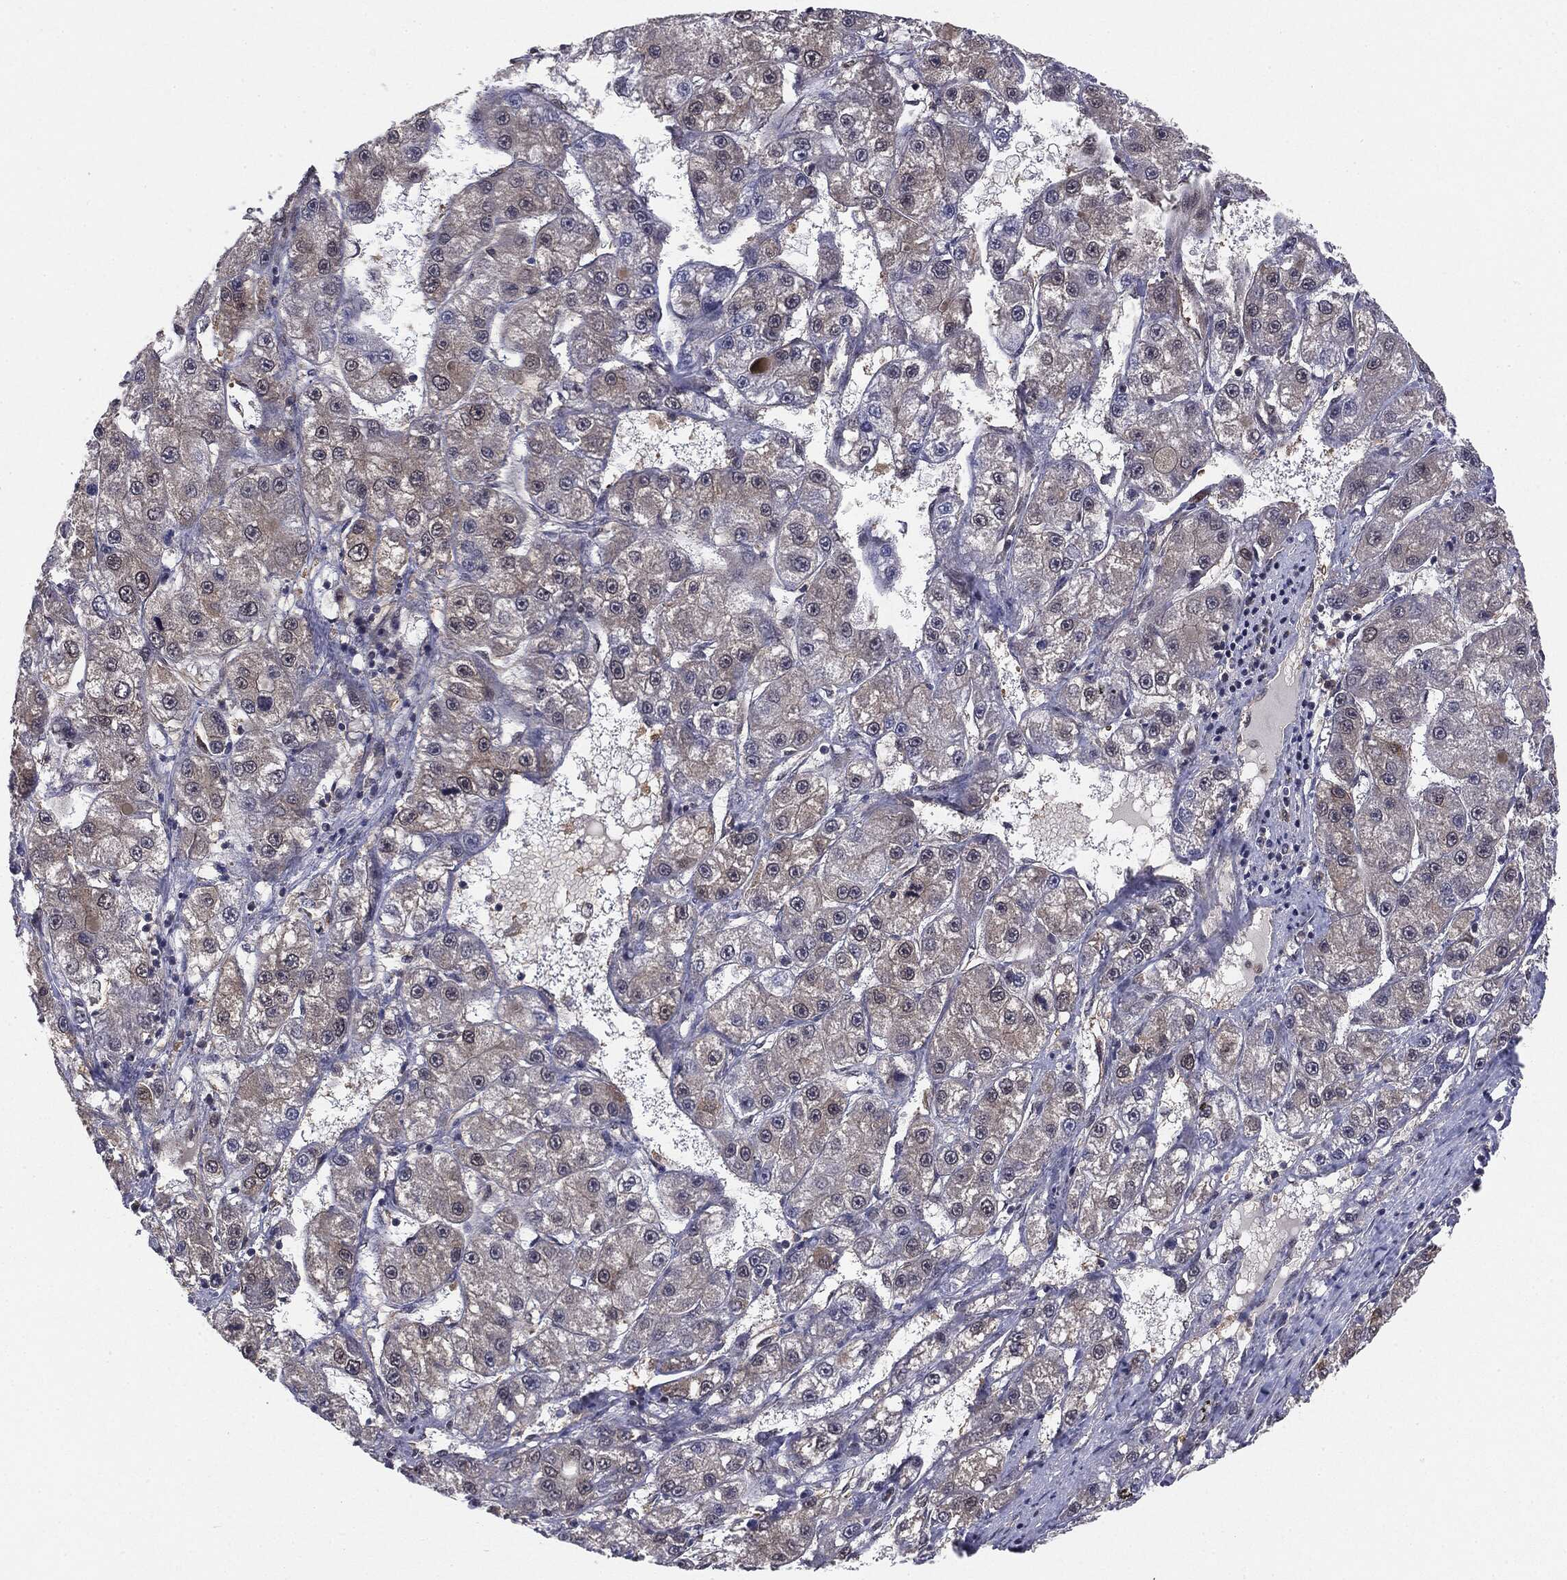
{"staining": {"intensity": "negative", "quantity": "none", "location": "none"}, "tissue": "liver cancer", "cell_type": "Tumor cells", "image_type": "cancer", "snomed": [{"axis": "morphology", "description": "Carcinoma, Hepatocellular, NOS"}, {"axis": "topography", "description": "Liver"}], "caption": "The IHC histopathology image has no significant expression in tumor cells of liver cancer tissue. Brightfield microscopy of IHC stained with DAB (brown) and hematoxylin (blue), captured at high magnification.", "gene": "KRT7", "patient": {"sex": "female", "age": 65}}